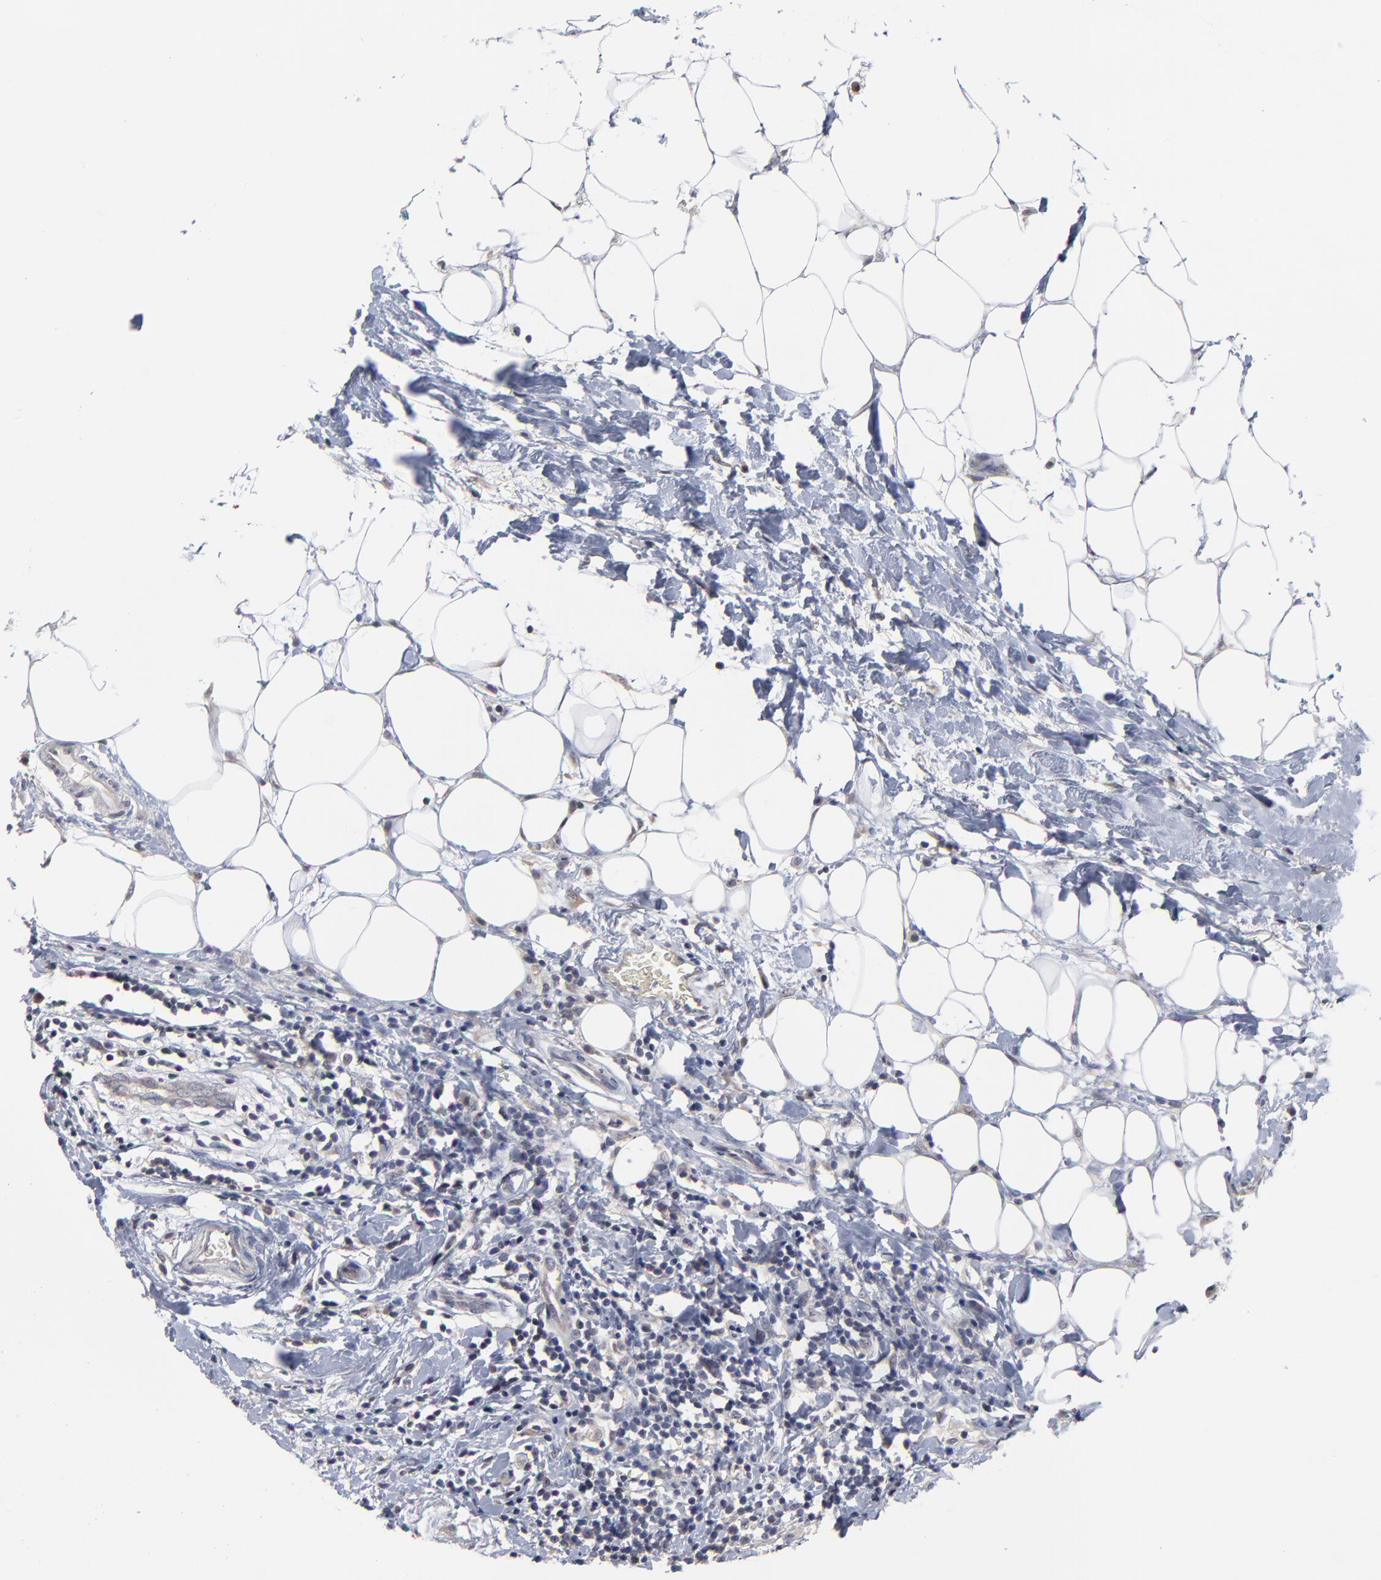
{"staining": {"intensity": "negative", "quantity": "none", "location": "none"}, "tissue": "breast cancer", "cell_type": "Tumor cells", "image_type": "cancer", "snomed": [{"axis": "morphology", "description": "Duct carcinoma"}, {"axis": "topography", "description": "Breast"}], "caption": "Immunohistochemical staining of human breast cancer exhibits no significant expression in tumor cells.", "gene": "MAGEA10", "patient": {"sex": "female", "age": 54}}